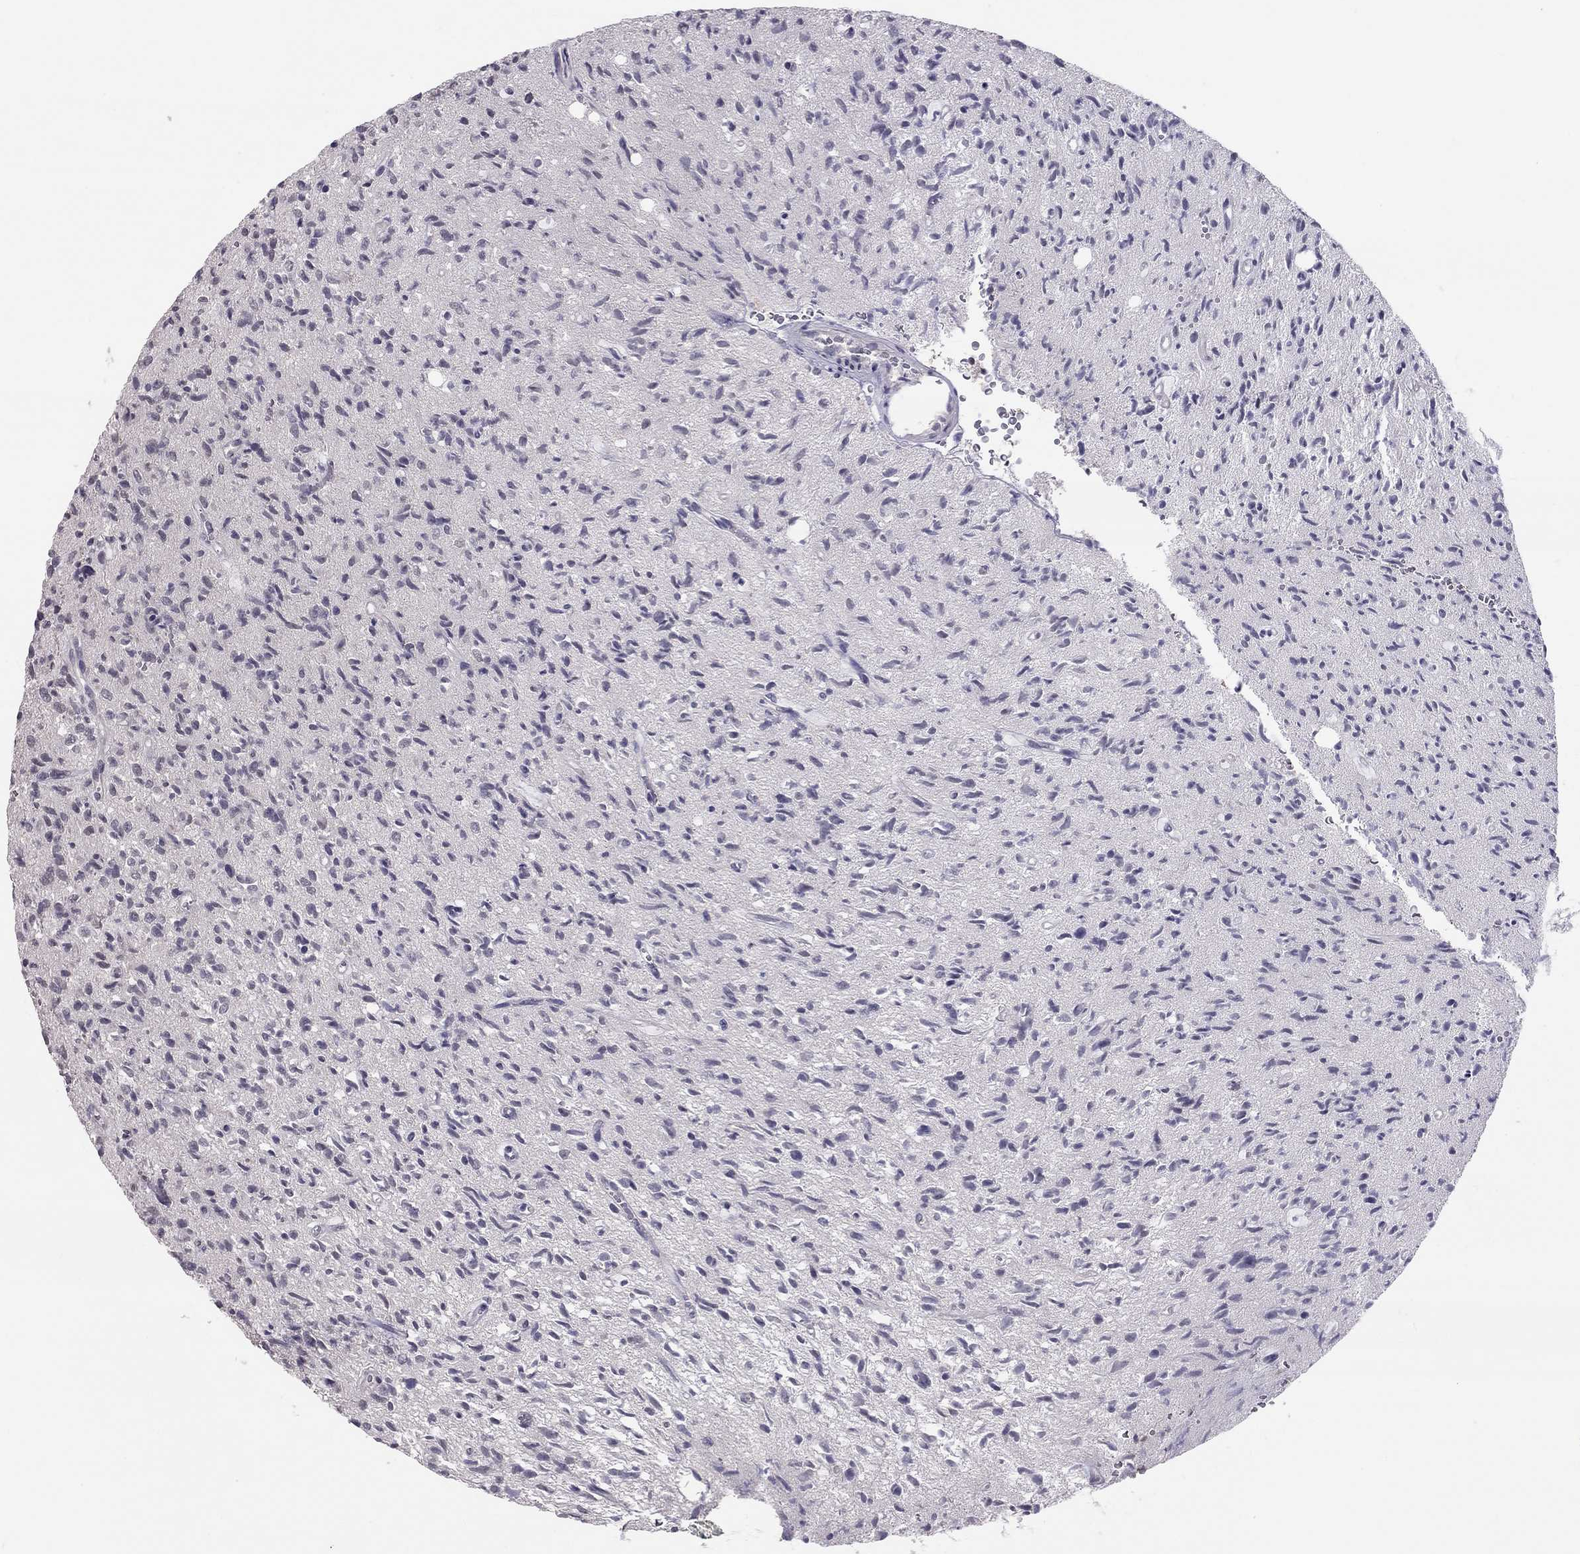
{"staining": {"intensity": "negative", "quantity": "none", "location": "none"}, "tissue": "glioma", "cell_type": "Tumor cells", "image_type": "cancer", "snomed": [{"axis": "morphology", "description": "Glioma, malignant, High grade"}, {"axis": "topography", "description": "Brain"}], "caption": "An immunohistochemistry (IHC) photomicrograph of glioma is shown. There is no staining in tumor cells of glioma.", "gene": "HSF2BP", "patient": {"sex": "male", "age": 64}}